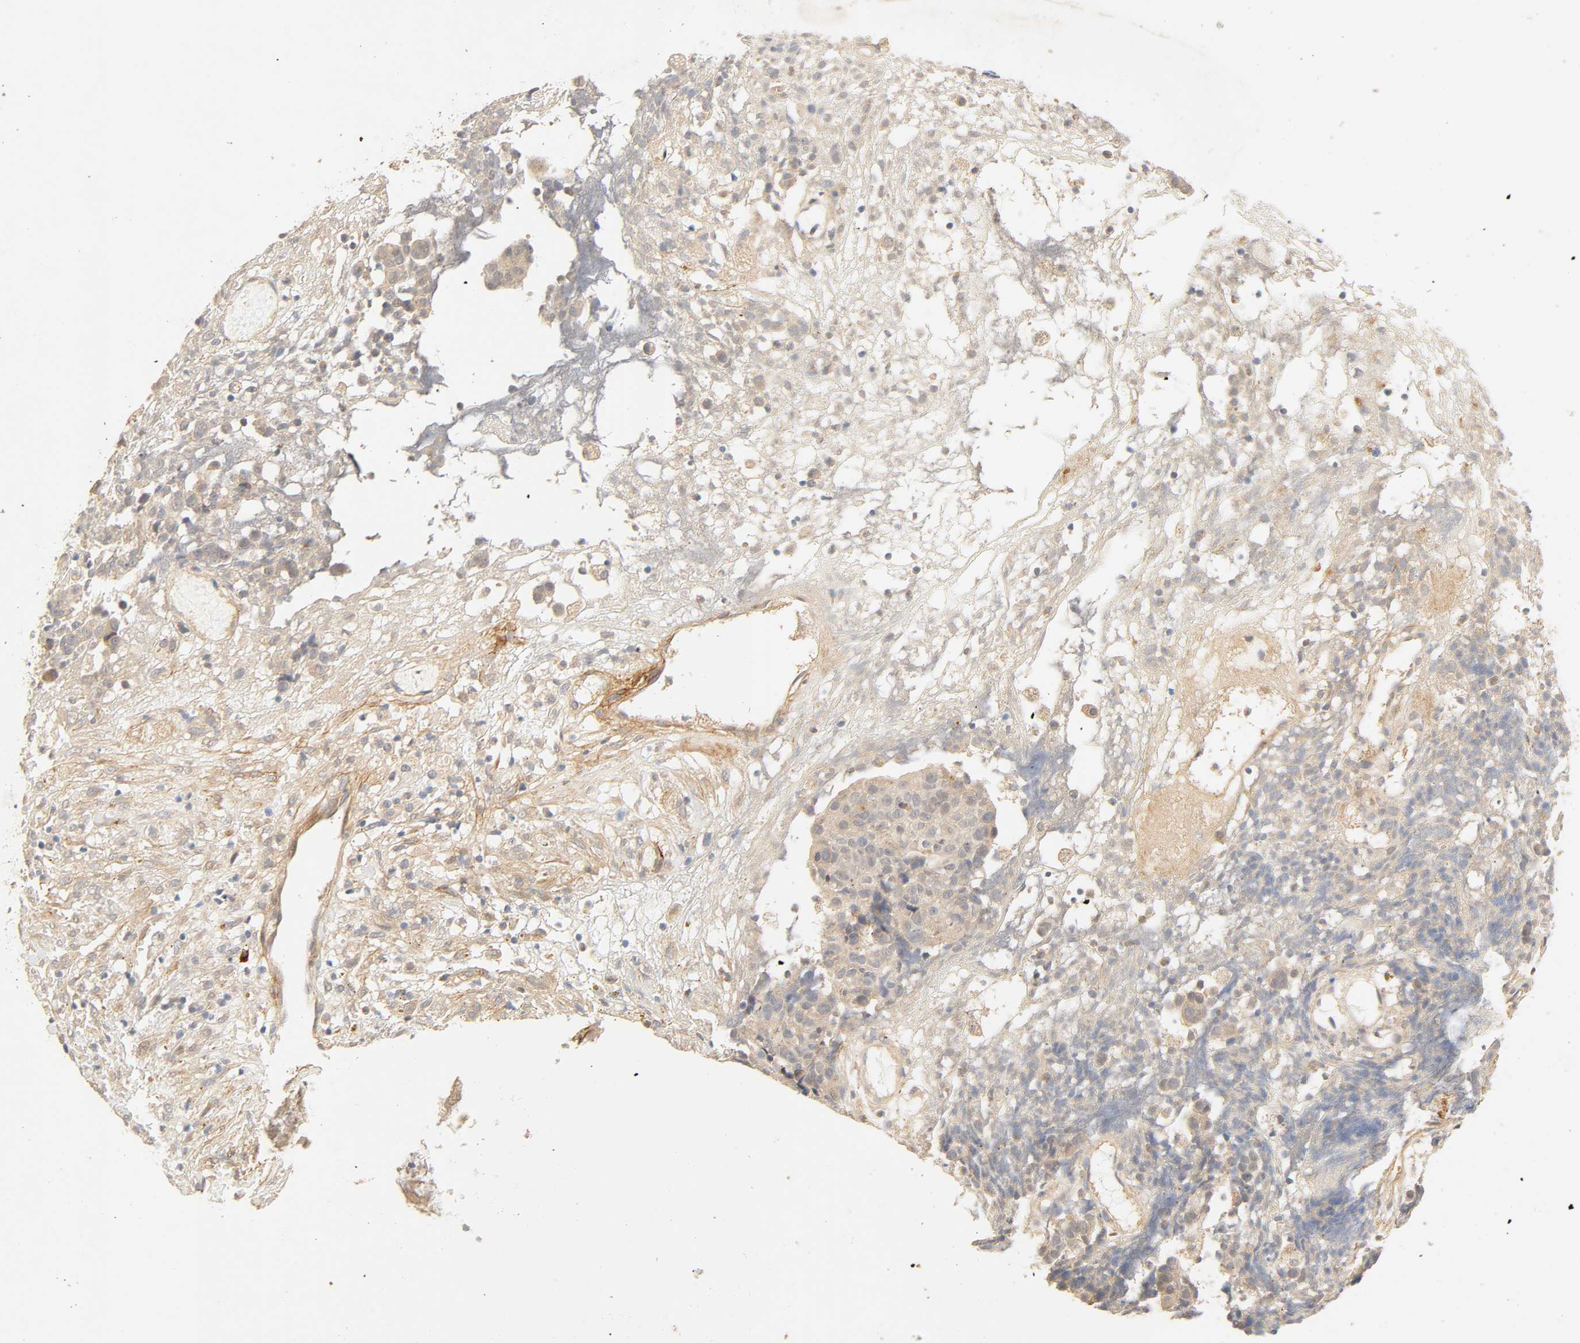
{"staining": {"intensity": "weak", "quantity": "25%-75%", "location": "cytoplasmic/membranous"}, "tissue": "ovarian cancer", "cell_type": "Tumor cells", "image_type": "cancer", "snomed": [{"axis": "morphology", "description": "Carcinoma, endometroid"}, {"axis": "topography", "description": "Ovary"}], "caption": "The photomicrograph displays staining of ovarian cancer (endometroid carcinoma), revealing weak cytoplasmic/membranous protein staining (brown color) within tumor cells. (Brightfield microscopy of DAB IHC at high magnification).", "gene": "CACNA1G", "patient": {"sex": "female", "age": 42}}